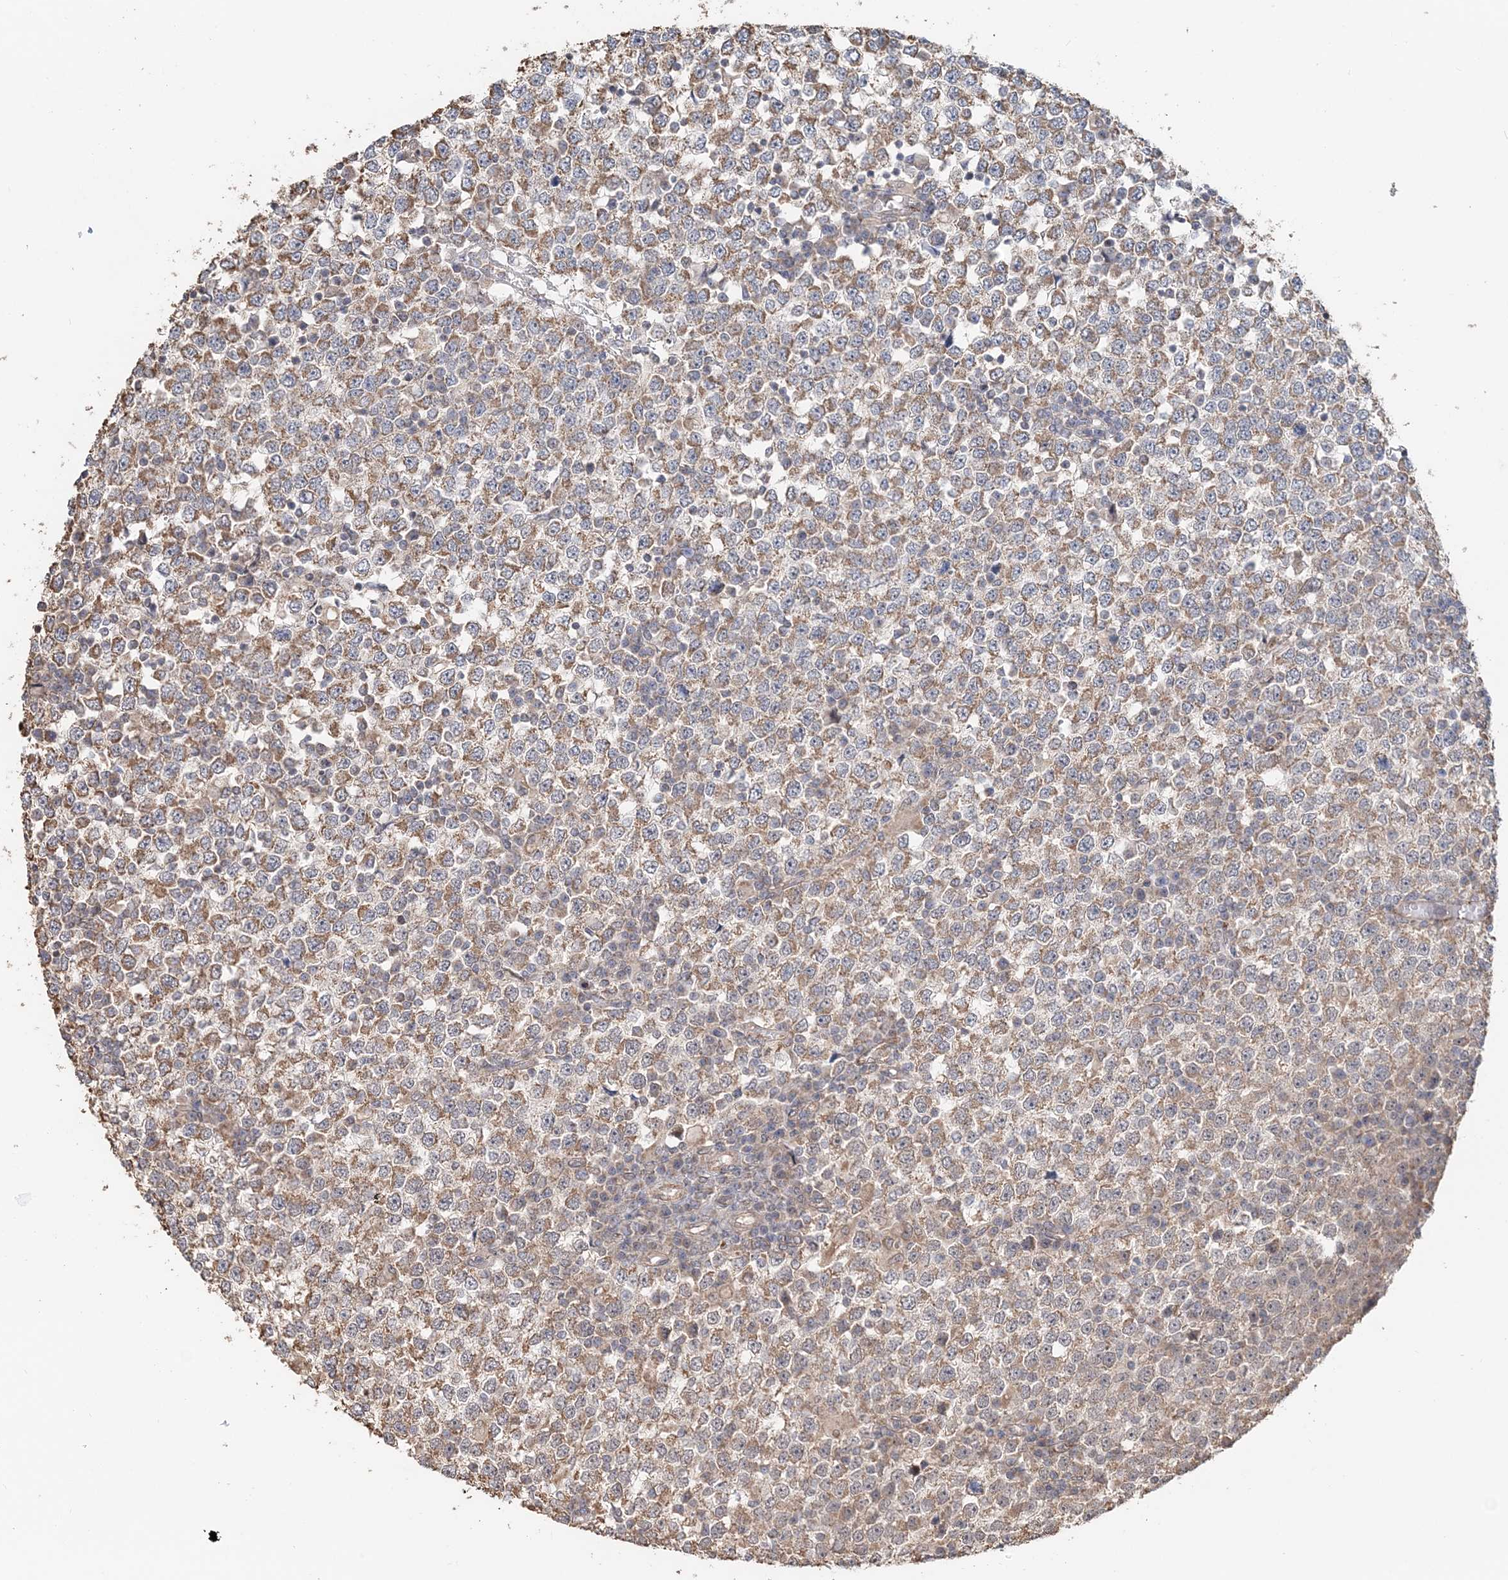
{"staining": {"intensity": "moderate", "quantity": ">75%", "location": "cytoplasmic/membranous"}, "tissue": "testis cancer", "cell_type": "Tumor cells", "image_type": "cancer", "snomed": [{"axis": "morphology", "description": "Seminoma, NOS"}, {"axis": "topography", "description": "Testis"}], "caption": "Moderate cytoplasmic/membranous staining for a protein is present in approximately >75% of tumor cells of testis seminoma using IHC.", "gene": "FBXO38", "patient": {"sex": "male", "age": 65}}